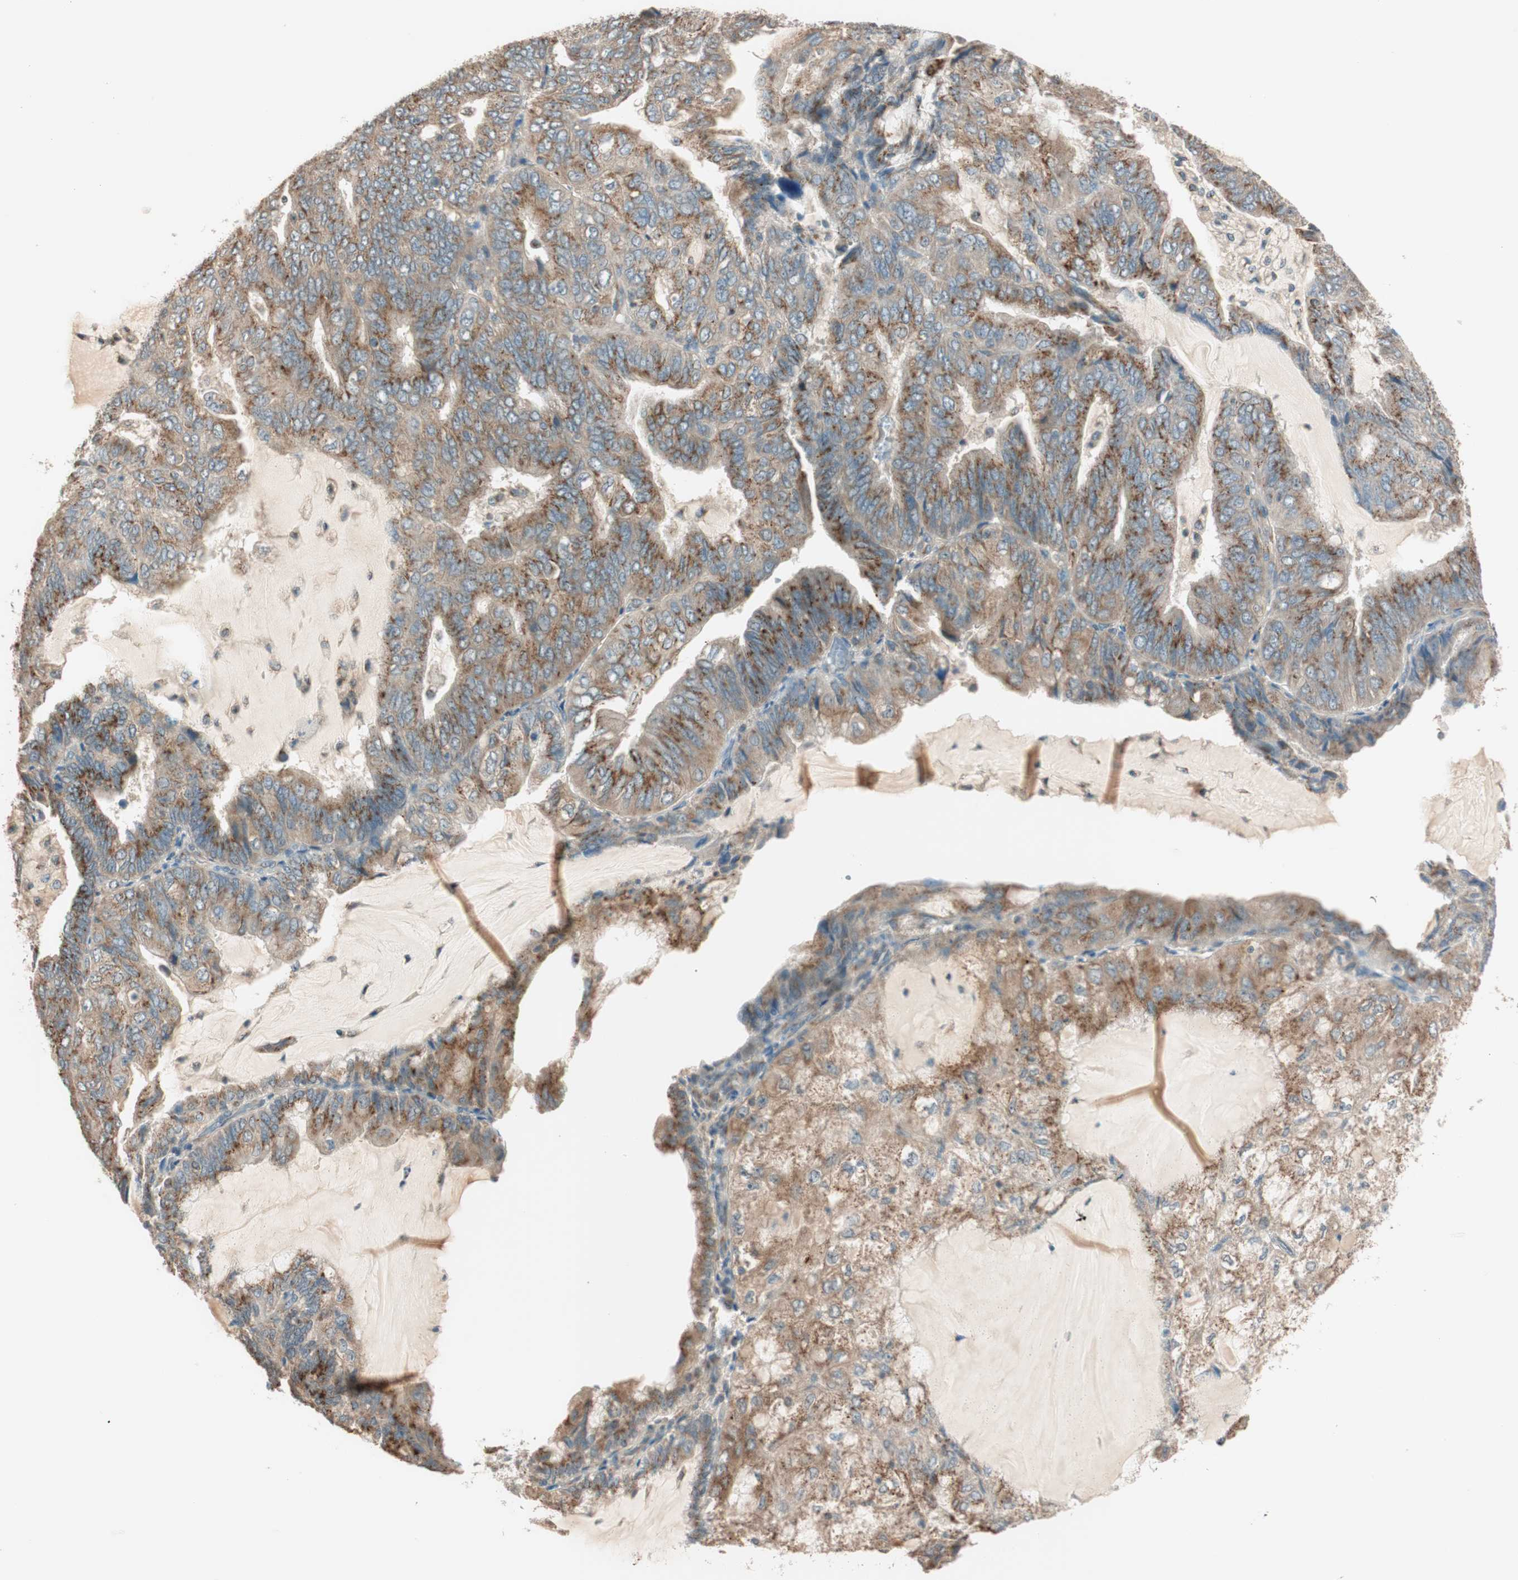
{"staining": {"intensity": "moderate", "quantity": ">75%", "location": "cytoplasmic/membranous"}, "tissue": "endometrial cancer", "cell_type": "Tumor cells", "image_type": "cancer", "snomed": [{"axis": "morphology", "description": "Adenocarcinoma, NOS"}, {"axis": "topography", "description": "Endometrium"}], "caption": "This is a micrograph of immunohistochemistry staining of adenocarcinoma (endometrial), which shows moderate expression in the cytoplasmic/membranous of tumor cells.", "gene": "SEC16A", "patient": {"sex": "female", "age": 81}}